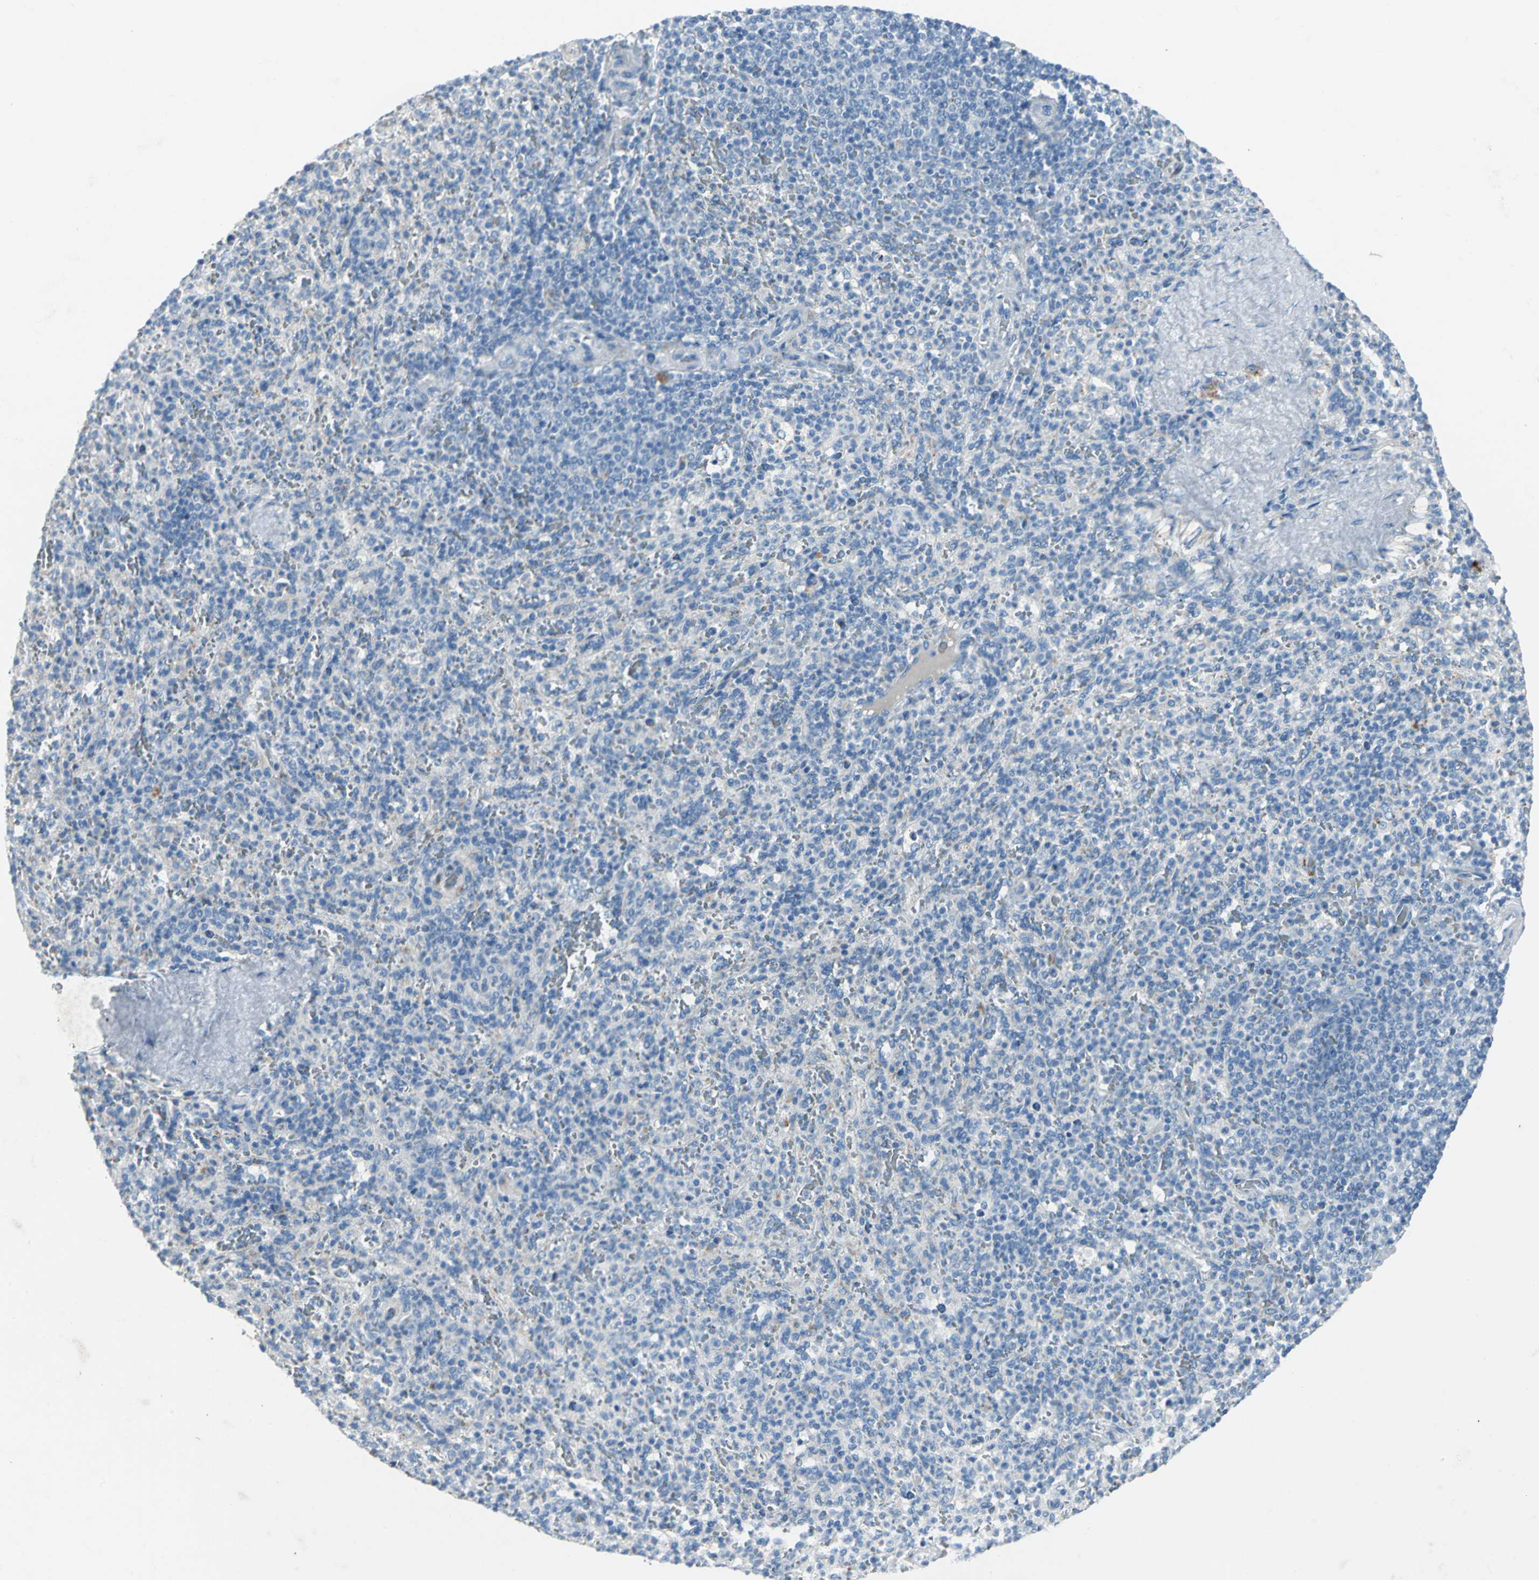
{"staining": {"intensity": "moderate", "quantity": "<25%", "location": "nuclear"}, "tissue": "spleen", "cell_type": "Cells in red pulp", "image_type": "normal", "snomed": [{"axis": "morphology", "description": "Normal tissue, NOS"}, {"axis": "topography", "description": "Spleen"}], "caption": "Protein expression analysis of normal spleen displays moderate nuclear staining in about <25% of cells in red pulp. (DAB (3,3'-diaminobenzidine) = brown stain, brightfield microscopy at high magnification).", "gene": "PTGDS", "patient": {"sex": "male", "age": 36}}